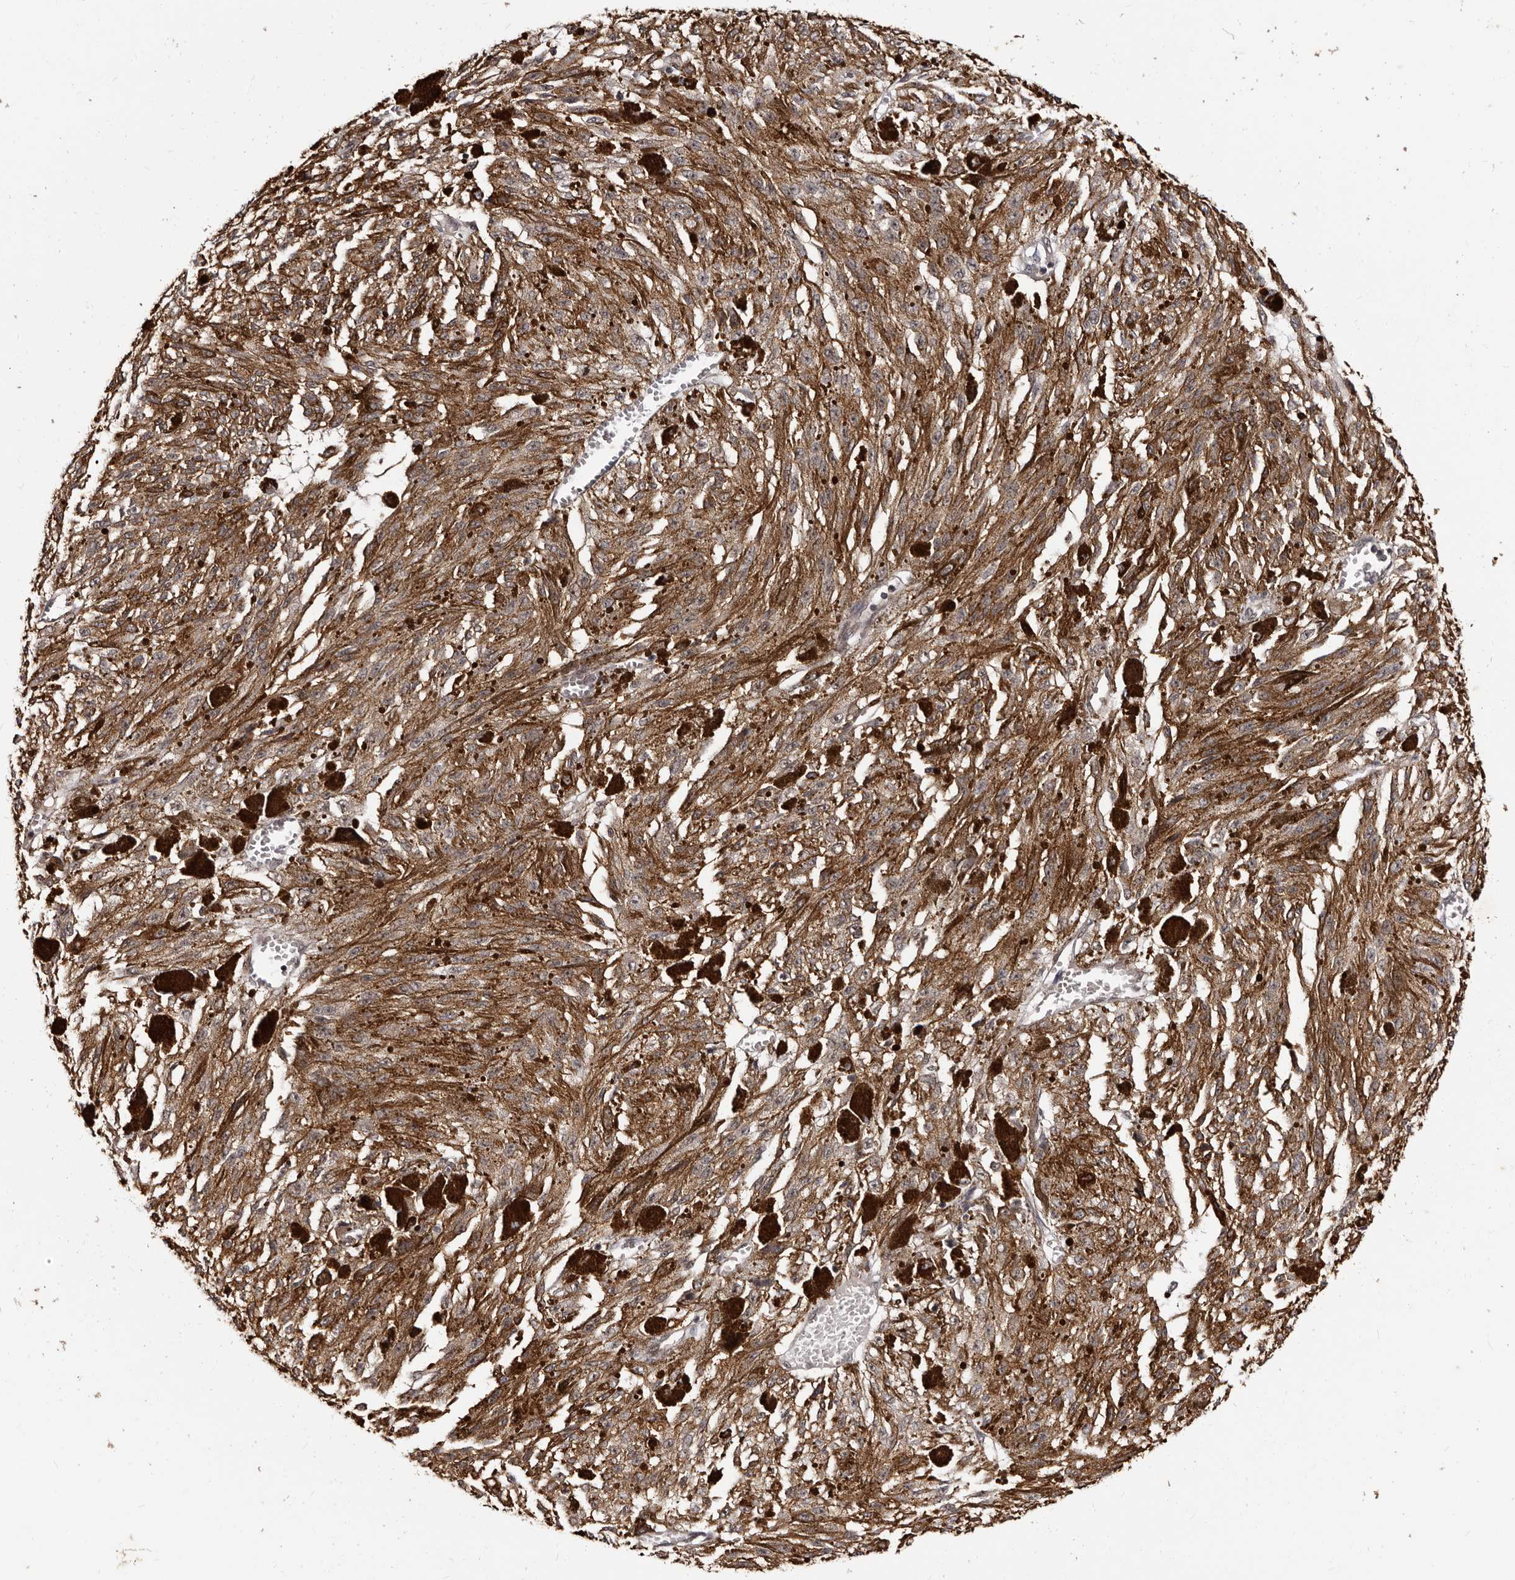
{"staining": {"intensity": "weak", "quantity": ">75%", "location": "cytoplasmic/membranous"}, "tissue": "melanoma", "cell_type": "Tumor cells", "image_type": "cancer", "snomed": [{"axis": "morphology", "description": "Malignant melanoma, NOS"}, {"axis": "topography", "description": "Other"}], "caption": "Malignant melanoma stained with immunohistochemistry (IHC) exhibits weak cytoplasmic/membranous positivity in approximately >75% of tumor cells. (DAB (3,3'-diaminobenzidine) = brown stain, brightfield microscopy at high magnification).", "gene": "TBC1D22B", "patient": {"sex": "male", "age": 79}}